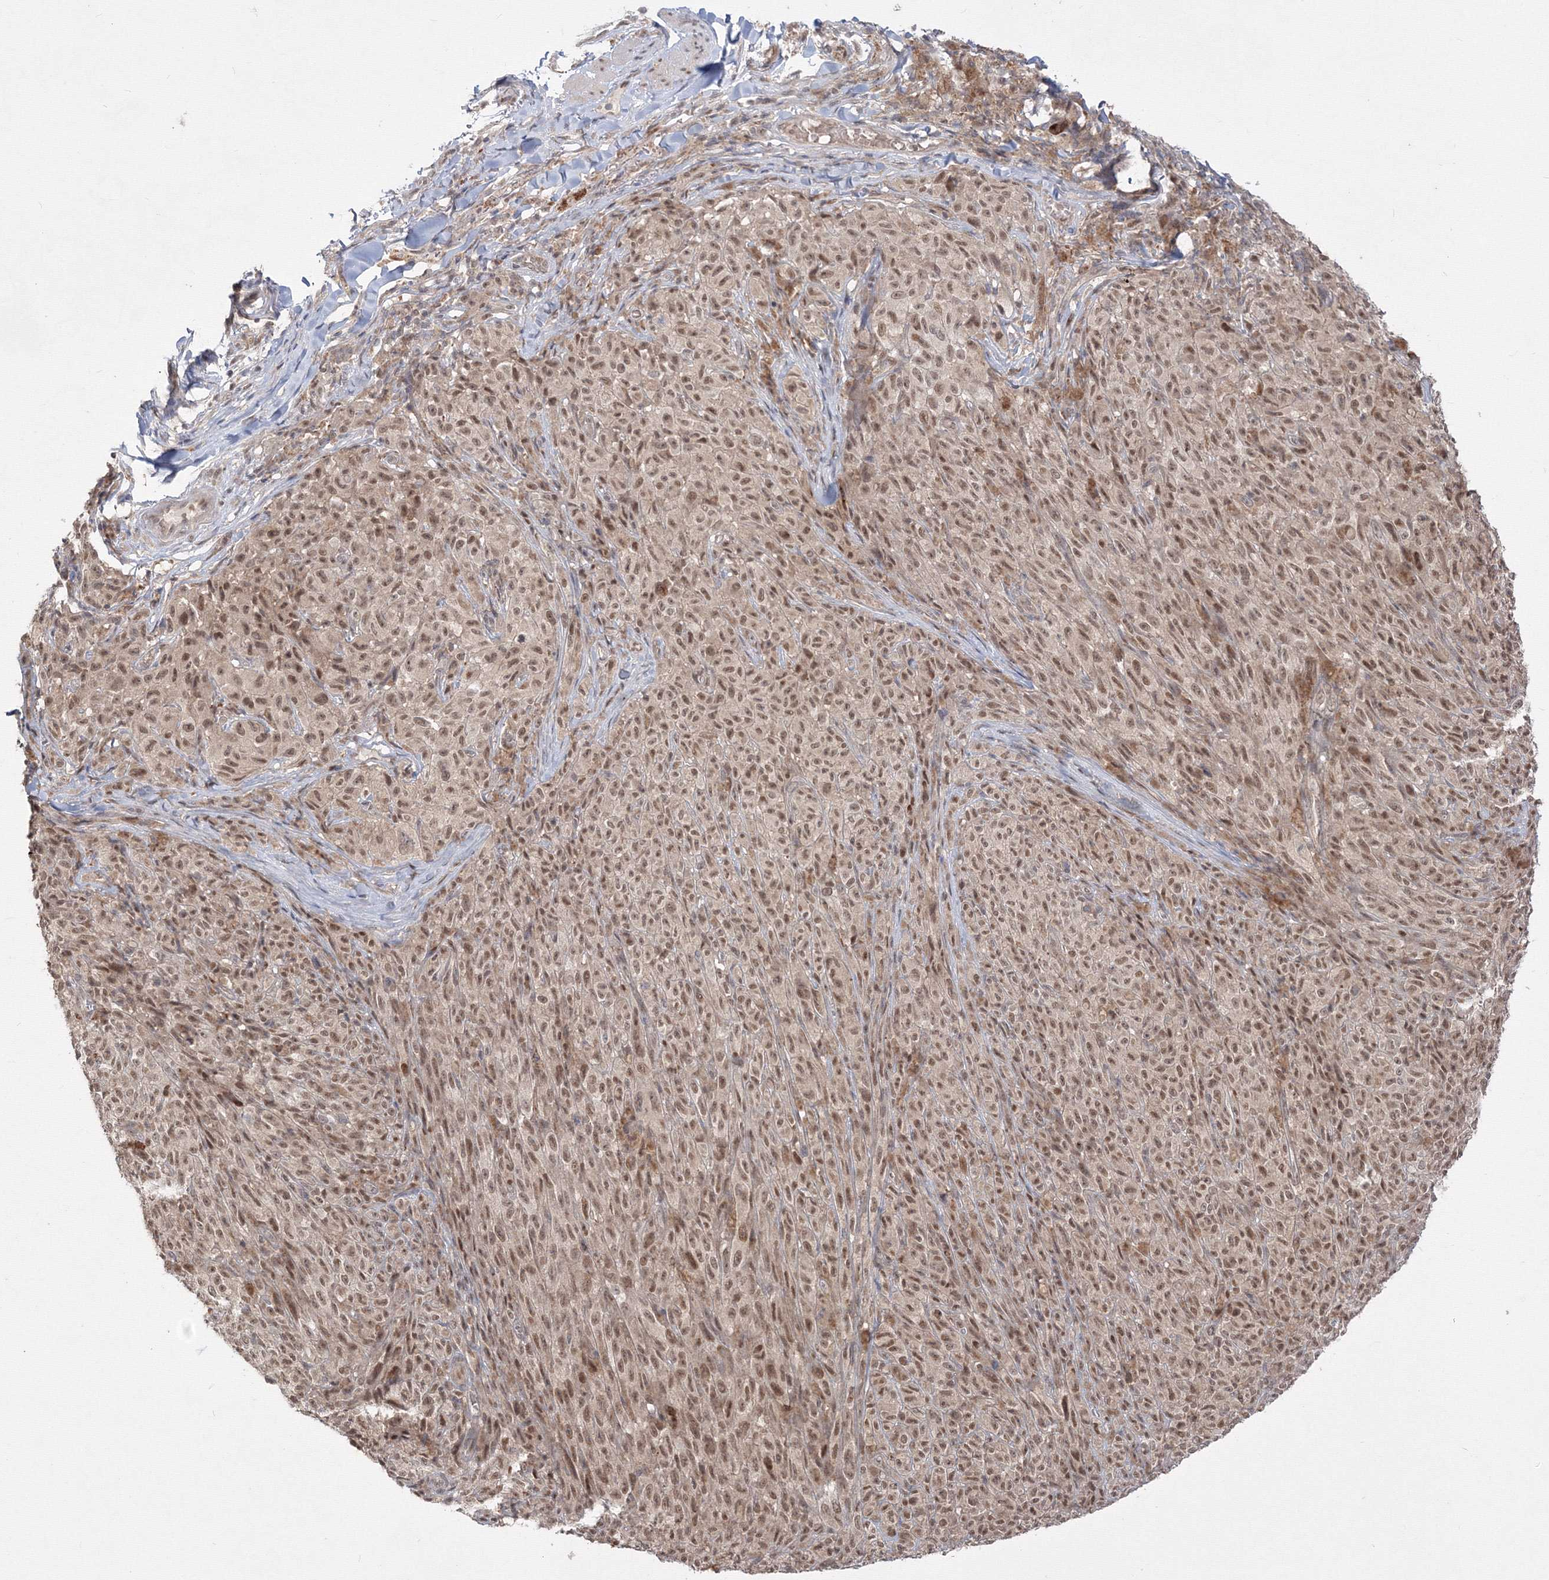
{"staining": {"intensity": "moderate", "quantity": ">75%", "location": "nuclear"}, "tissue": "melanoma", "cell_type": "Tumor cells", "image_type": "cancer", "snomed": [{"axis": "morphology", "description": "Malignant melanoma, NOS"}, {"axis": "topography", "description": "Skin"}], "caption": "Immunohistochemical staining of melanoma displays medium levels of moderate nuclear expression in about >75% of tumor cells. (DAB (3,3'-diaminobenzidine) IHC, brown staining for protein, blue staining for nuclei).", "gene": "COPS4", "patient": {"sex": "female", "age": 82}}